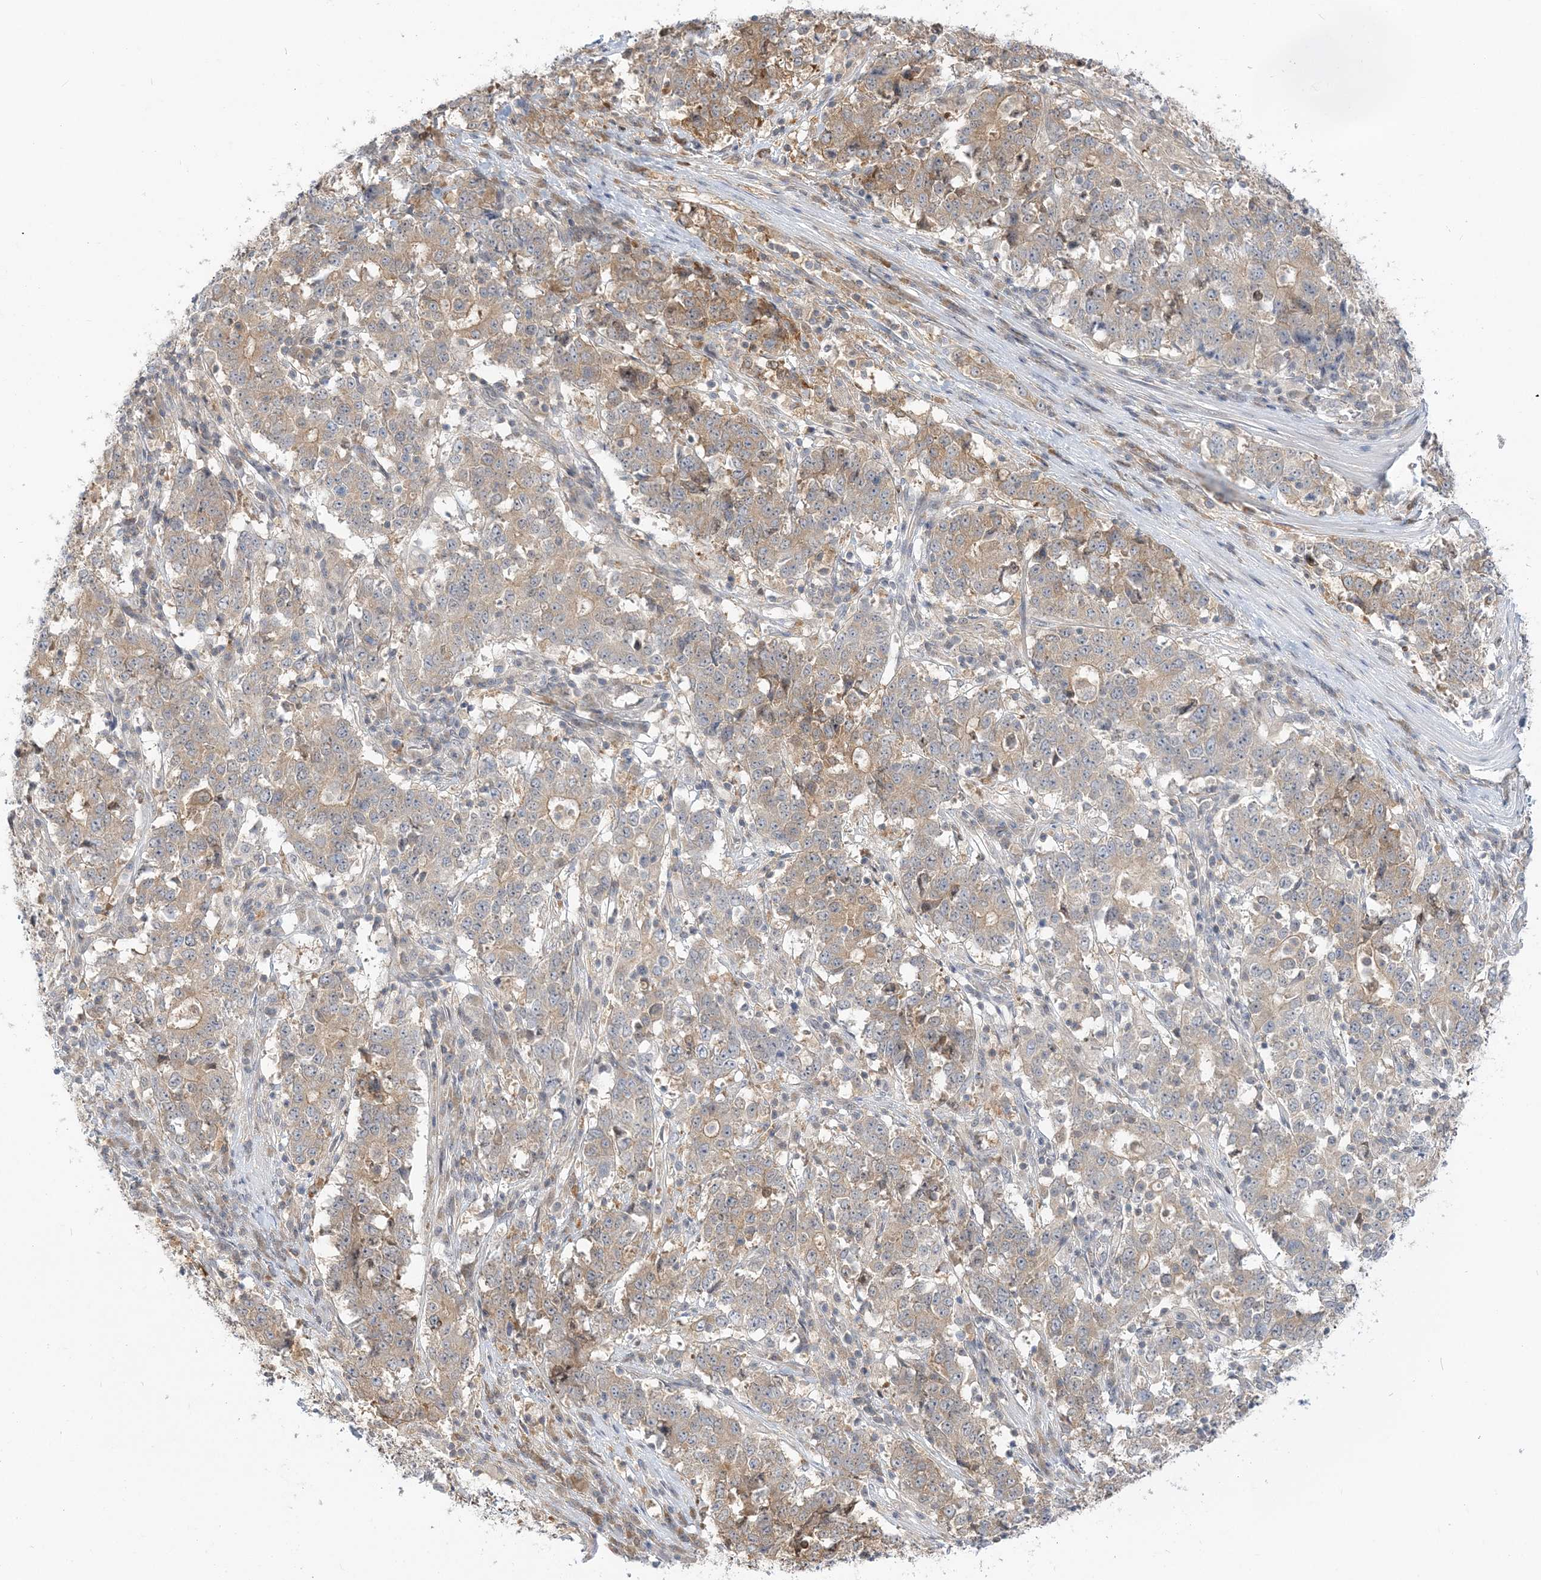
{"staining": {"intensity": "weak", "quantity": "25%-75%", "location": "cytoplasmic/membranous"}, "tissue": "stomach cancer", "cell_type": "Tumor cells", "image_type": "cancer", "snomed": [{"axis": "morphology", "description": "Adenocarcinoma, NOS"}, {"axis": "topography", "description": "Stomach"}], "caption": "A brown stain shows weak cytoplasmic/membranous expression of a protein in stomach adenocarcinoma tumor cells.", "gene": "THADA", "patient": {"sex": "male", "age": 59}}